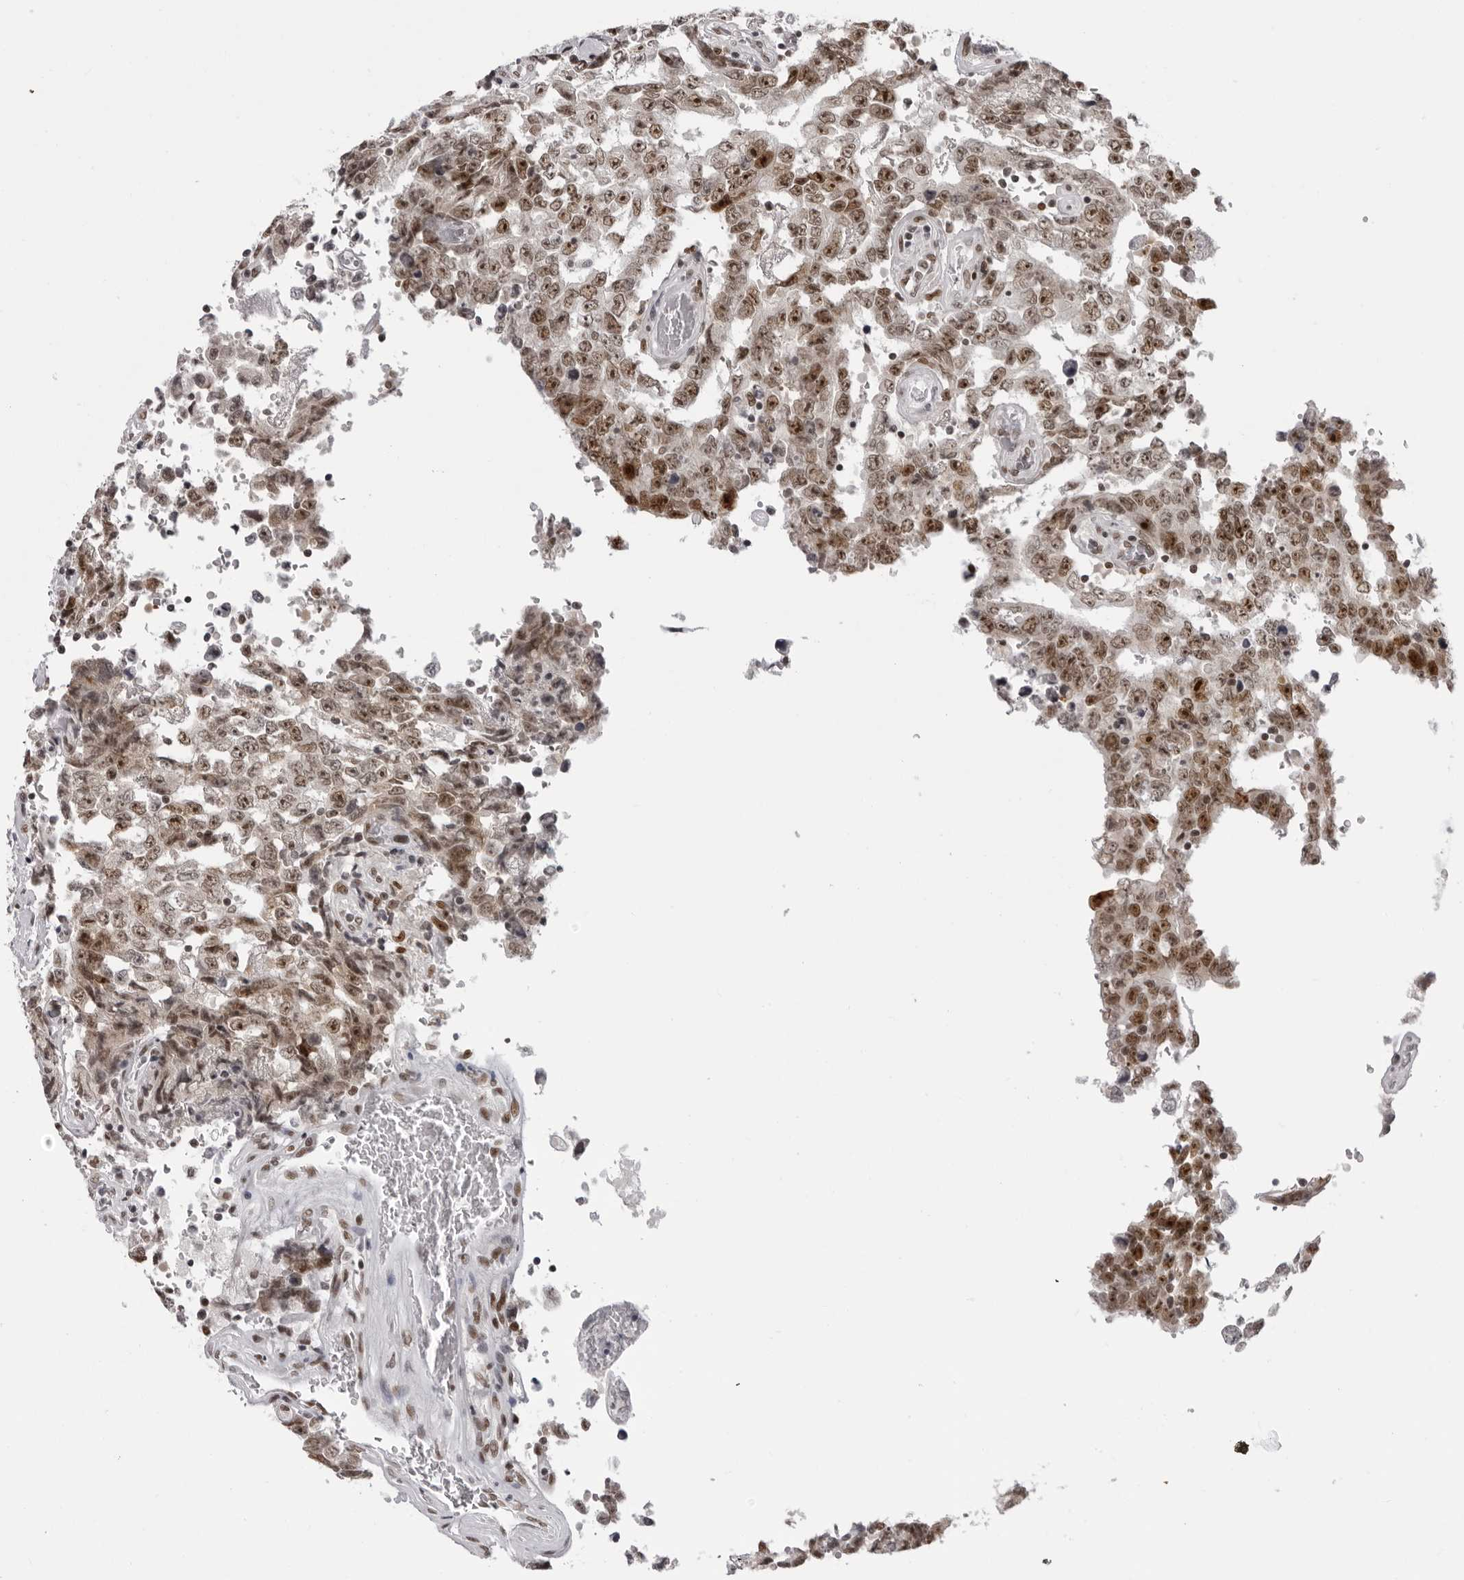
{"staining": {"intensity": "moderate", "quantity": ">75%", "location": "nuclear"}, "tissue": "testis cancer", "cell_type": "Tumor cells", "image_type": "cancer", "snomed": [{"axis": "morphology", "description": "Carcinoma, Embryonal, NOS"}, {"axis": "topography", "description": "Testis"}], "caption": "The image exhibits a brown stain indicating the presence of a protein in the nuclear of tumor cells in testis embryonal carcinoma.", "gene": "HEXIM2", "patient": {"sex": "male", "age": 26}}